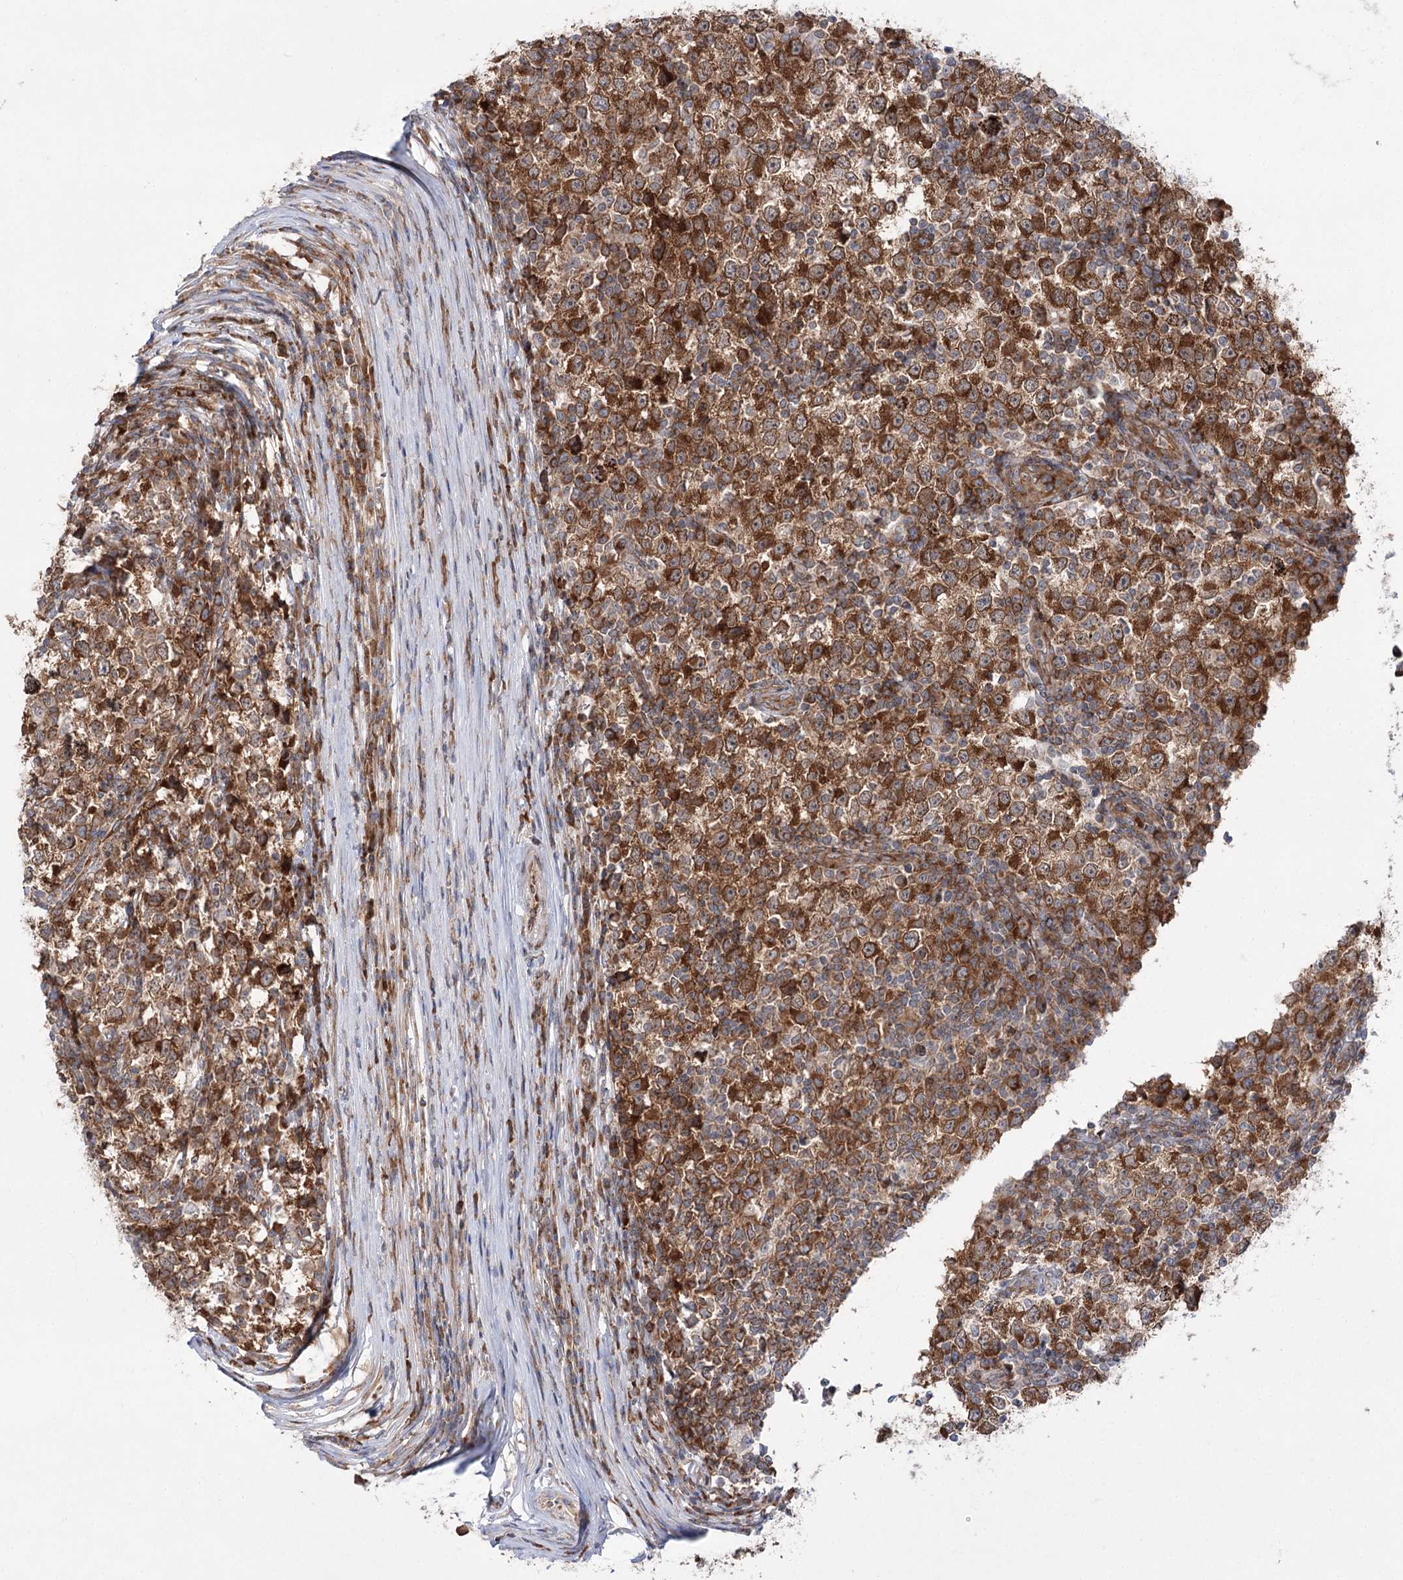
{"staining": {"intensity": "strong", "quantity": ">75%", "location": "cytoplasmic/membranous"}, "tissue": "testis cancer", "cell_type": "Tumor cells", "image_type": "cancer", "snomed": [{"axis": "morphology", "description": "Seminoma, NOS"}, {"axis": "topography", "description": "Testis"}], "caption": "Strong cytoplasmic/membranous protein positivity is seen in approximately >75% of tumor cells in testis cancer.", "gene": "VWA2", "patient": {"sex": "male", "age": 65}}